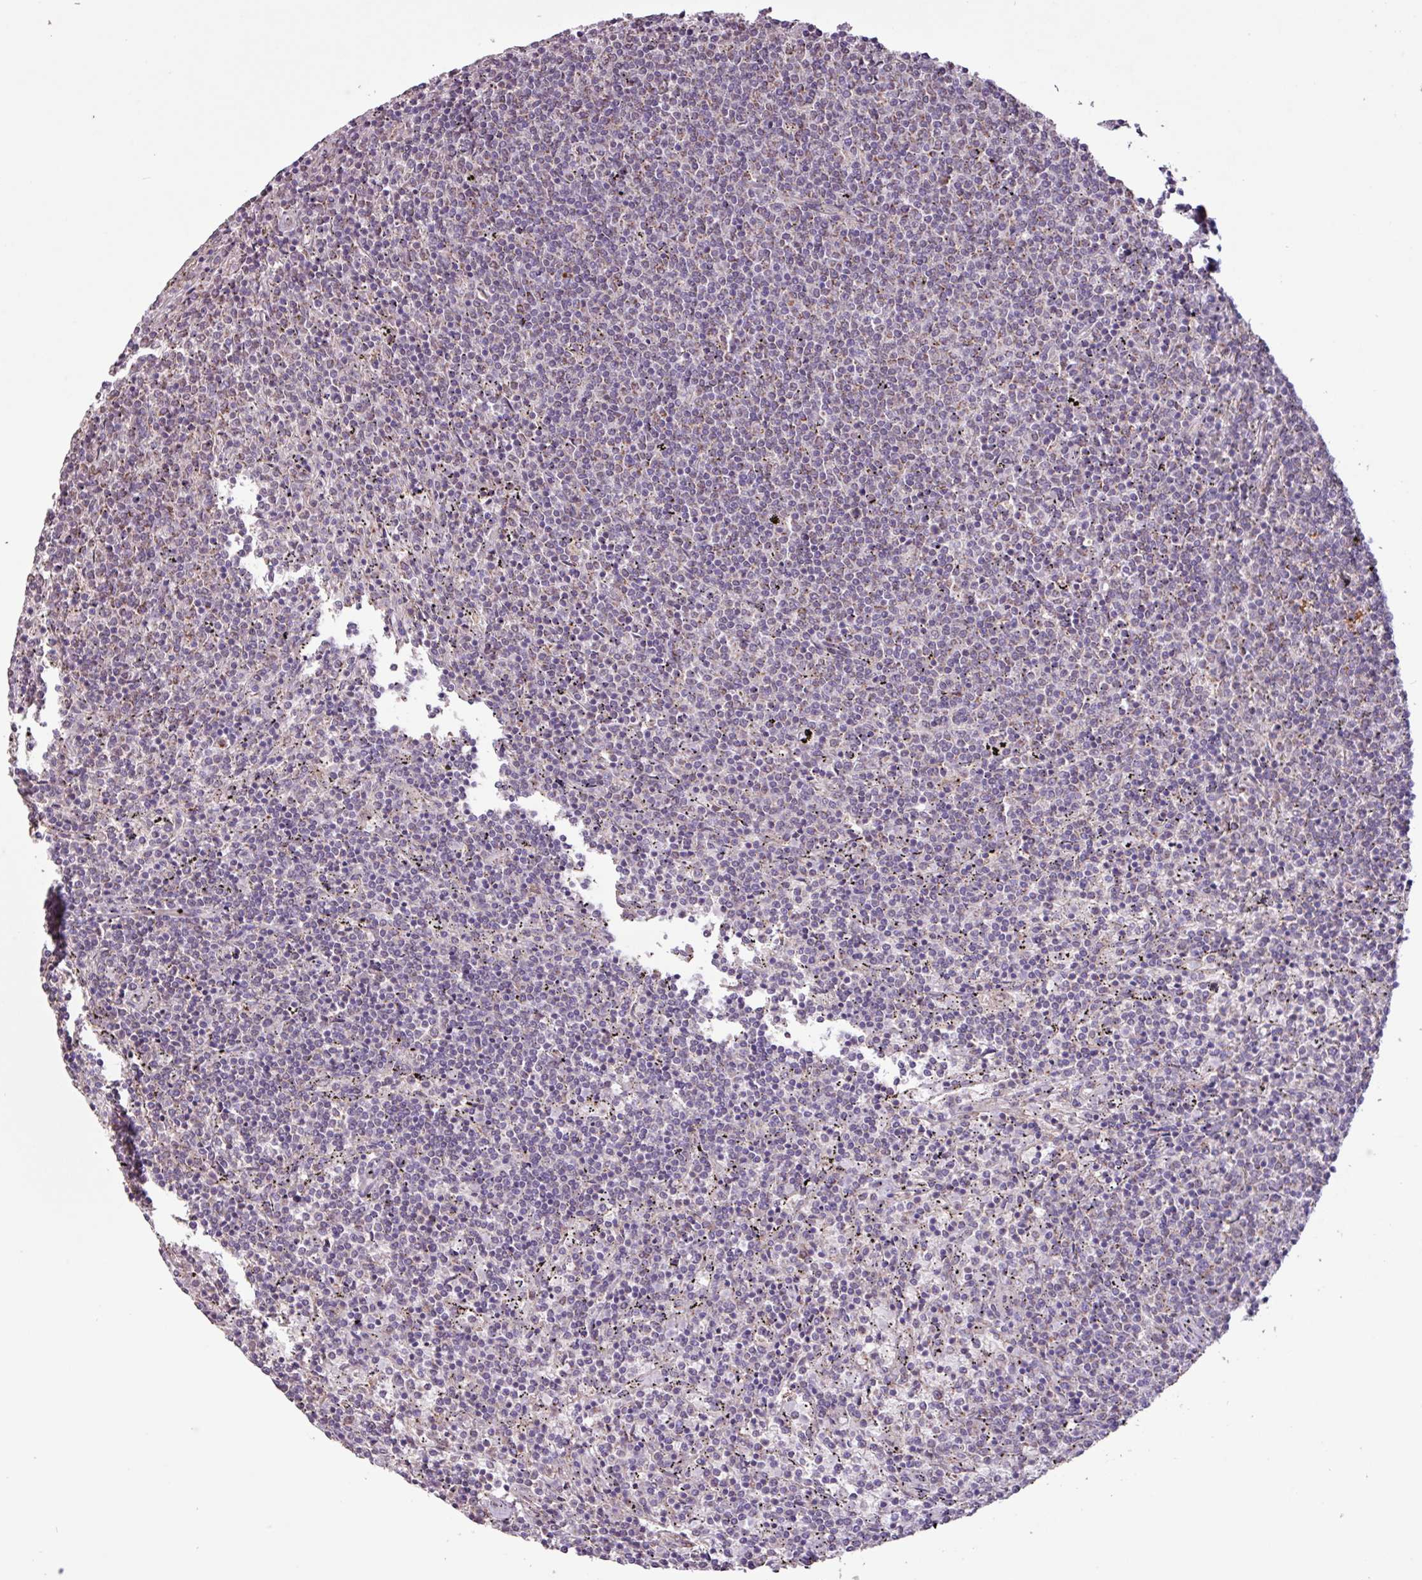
{"staining": {"intensity": "negative", "quantity": "none", "location": "none"}, "tissue": "lymphoma", "cell_type": "Tumor cells", "image_type": "cancer", "snomed": [{"axis": "morphology", "description": "Malignant lymphoma, non-Hodgkin's type, Low grade"}, {"axis": "topography", "description": "Spleen"}], "caption": "Malignant lymphoma, non-Hodgkin's type (low-grade) stained for a protein using IHC reveals no staining tumor cells.", "gene": "L3MBTL3", "patient": {"sex": "female", "age": 50}}